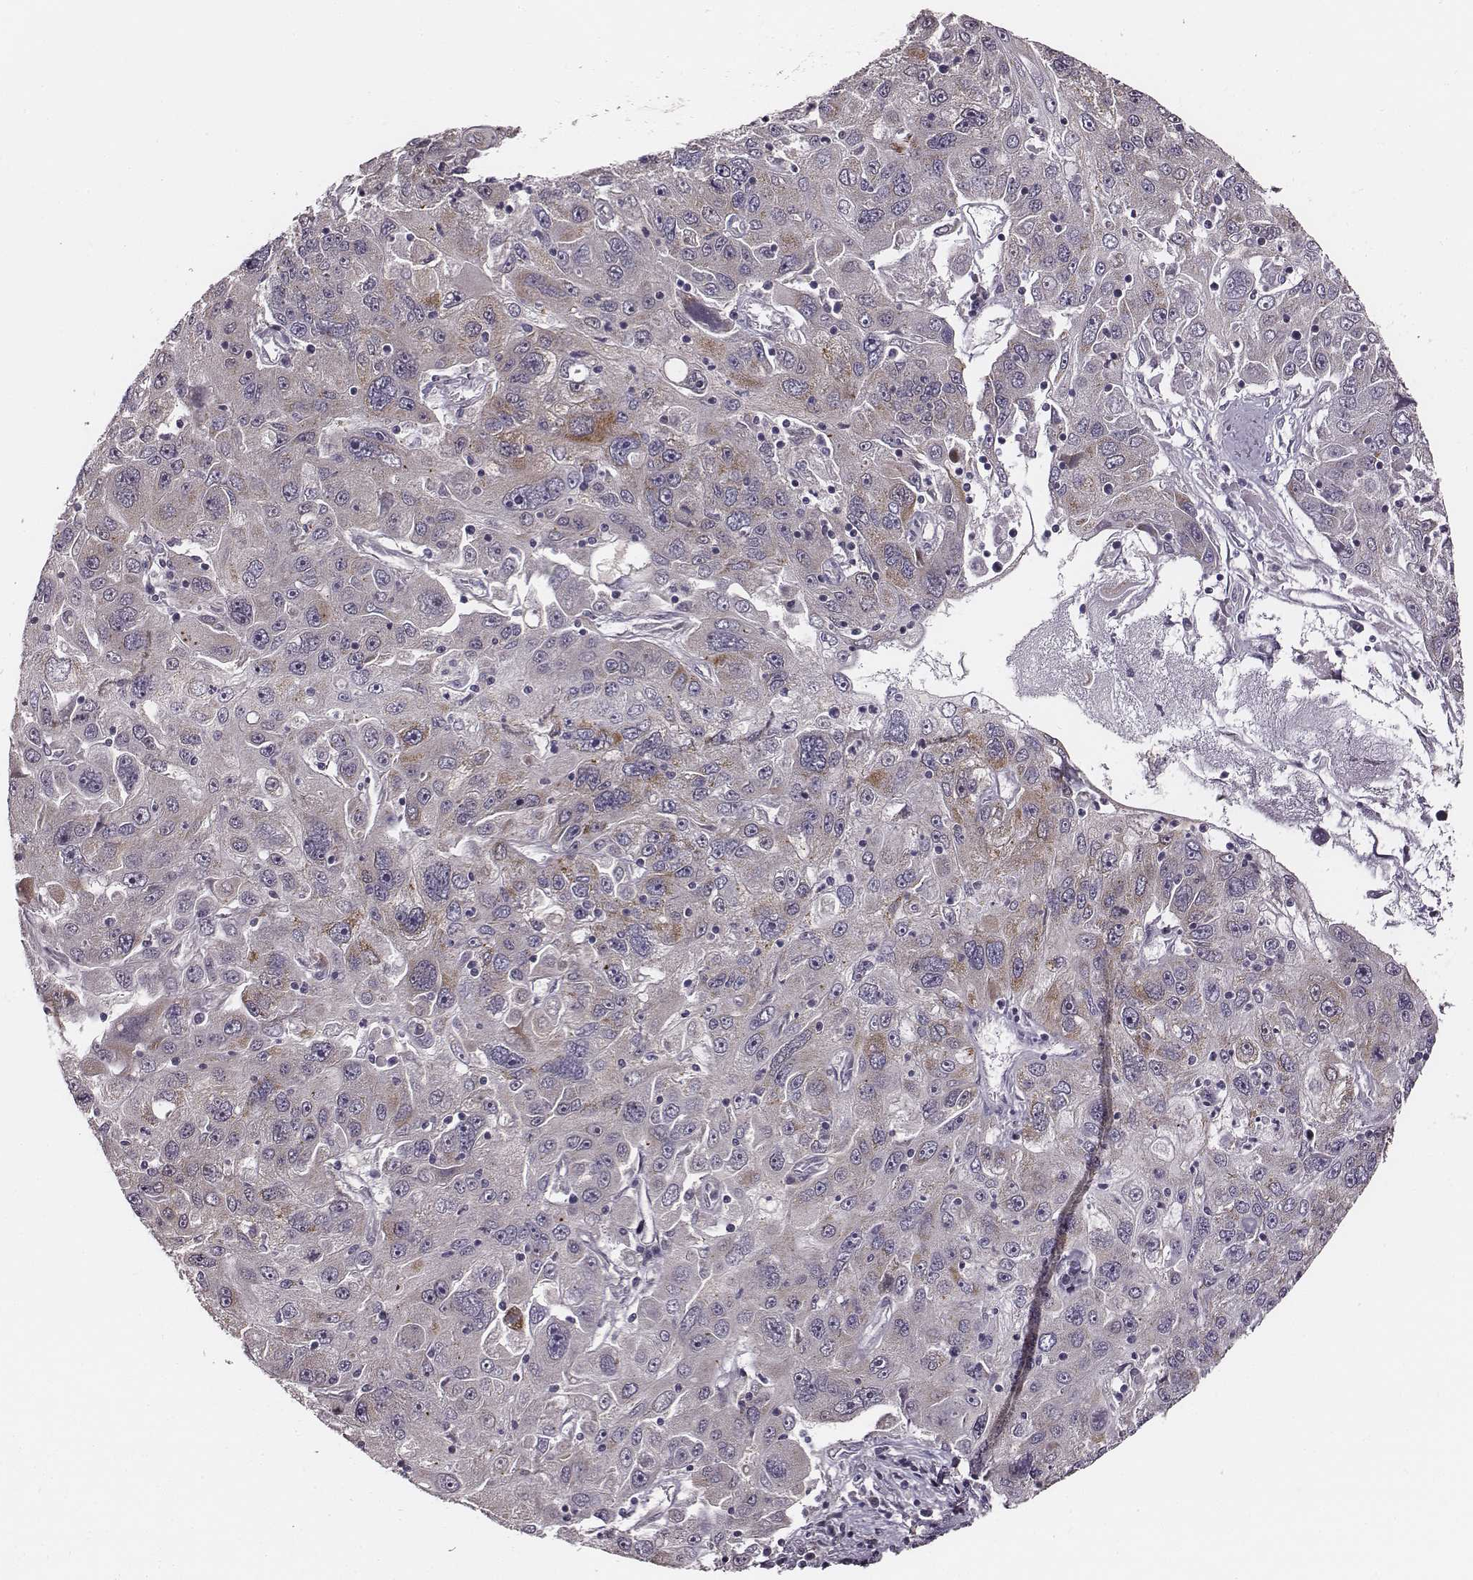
{"staining": {"intensity": "weak", "quantity": "<25%", "location": "cytoplasmic/membranous"}, "tissue": "stomach cancer", "cell_type": "Tumor cells", "image_type": "cancer", "snomed": [{"axis": "morphology", "description": "Adenocarcinoma, NOS"}, {"axis": "topography", "description": "Stomach"}], "caption": "IHC of stomach cancer exhibits no staining in tumor cells. (DAB (3,3'-diaminobenzidine) IHC, high magnification).", "gene": "UBL4B", "patient": {"sex": "male", "age": 56}}